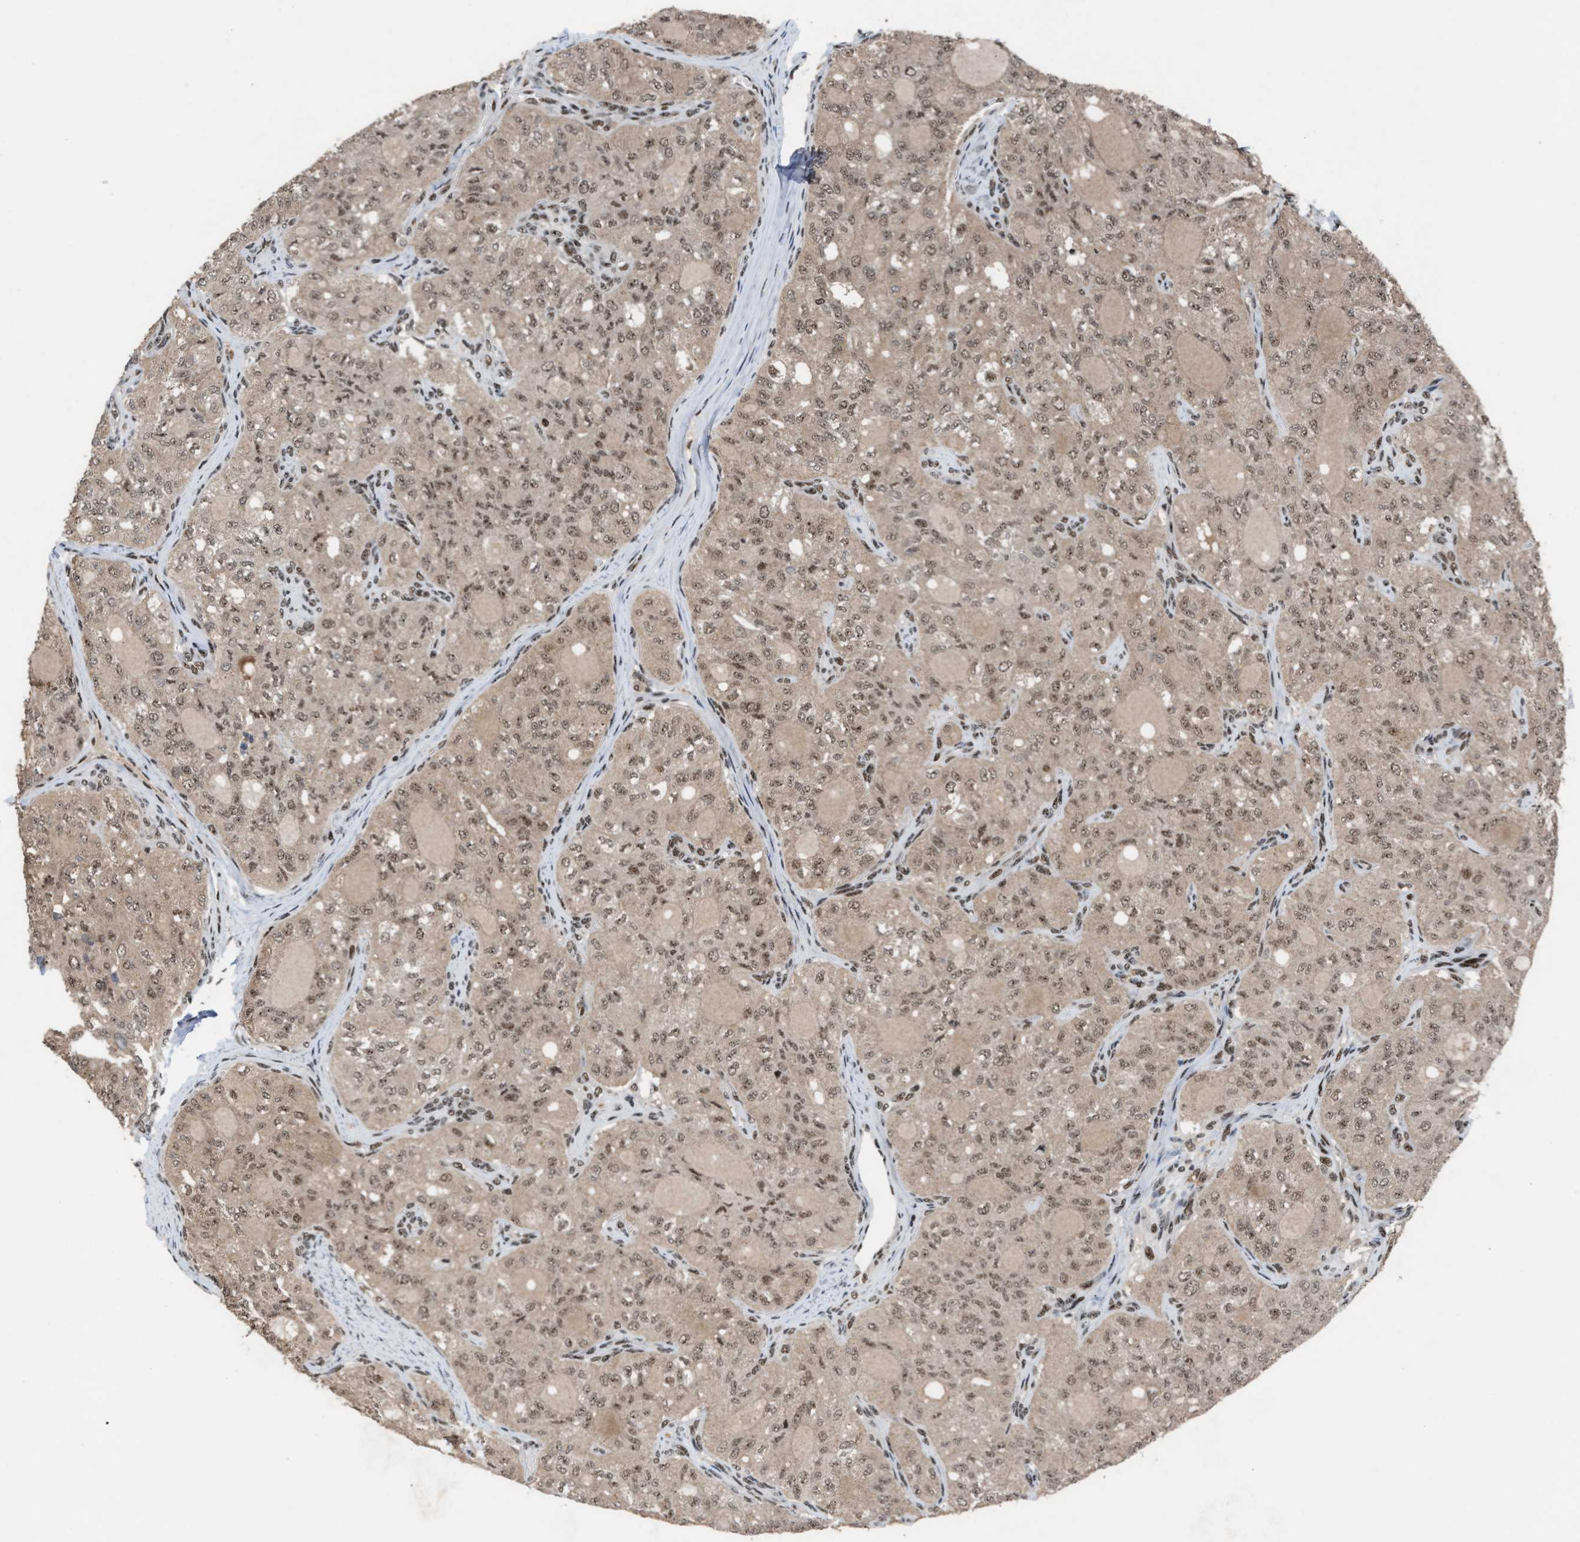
{"staining": {"intensity": "moderate", "quantity": ">75%", "location": "cytoplasmic/membranous,nuclear"}, "tissue": "thyroid cancer", "cell_type": "Tumor cells", "image_type": "cancer", "snomed": [{"axis": "morphology", "description": "Follicular adenoma carcinoma, NOS"}, {"axis": "topography", "description": "Thyroid gland"}], "caption": "A high-resolution histopathology image shows IHC staining of thyroid cancer, which demonstrates moderate cytoplasmic/membranous and nuclear positivity in approximately >75% of tumor cells. The protein is shown in brown color, while the nuclei are stained blue.", "gene": "PRPF4", "patient": {"sex": "male", "age": 75}}